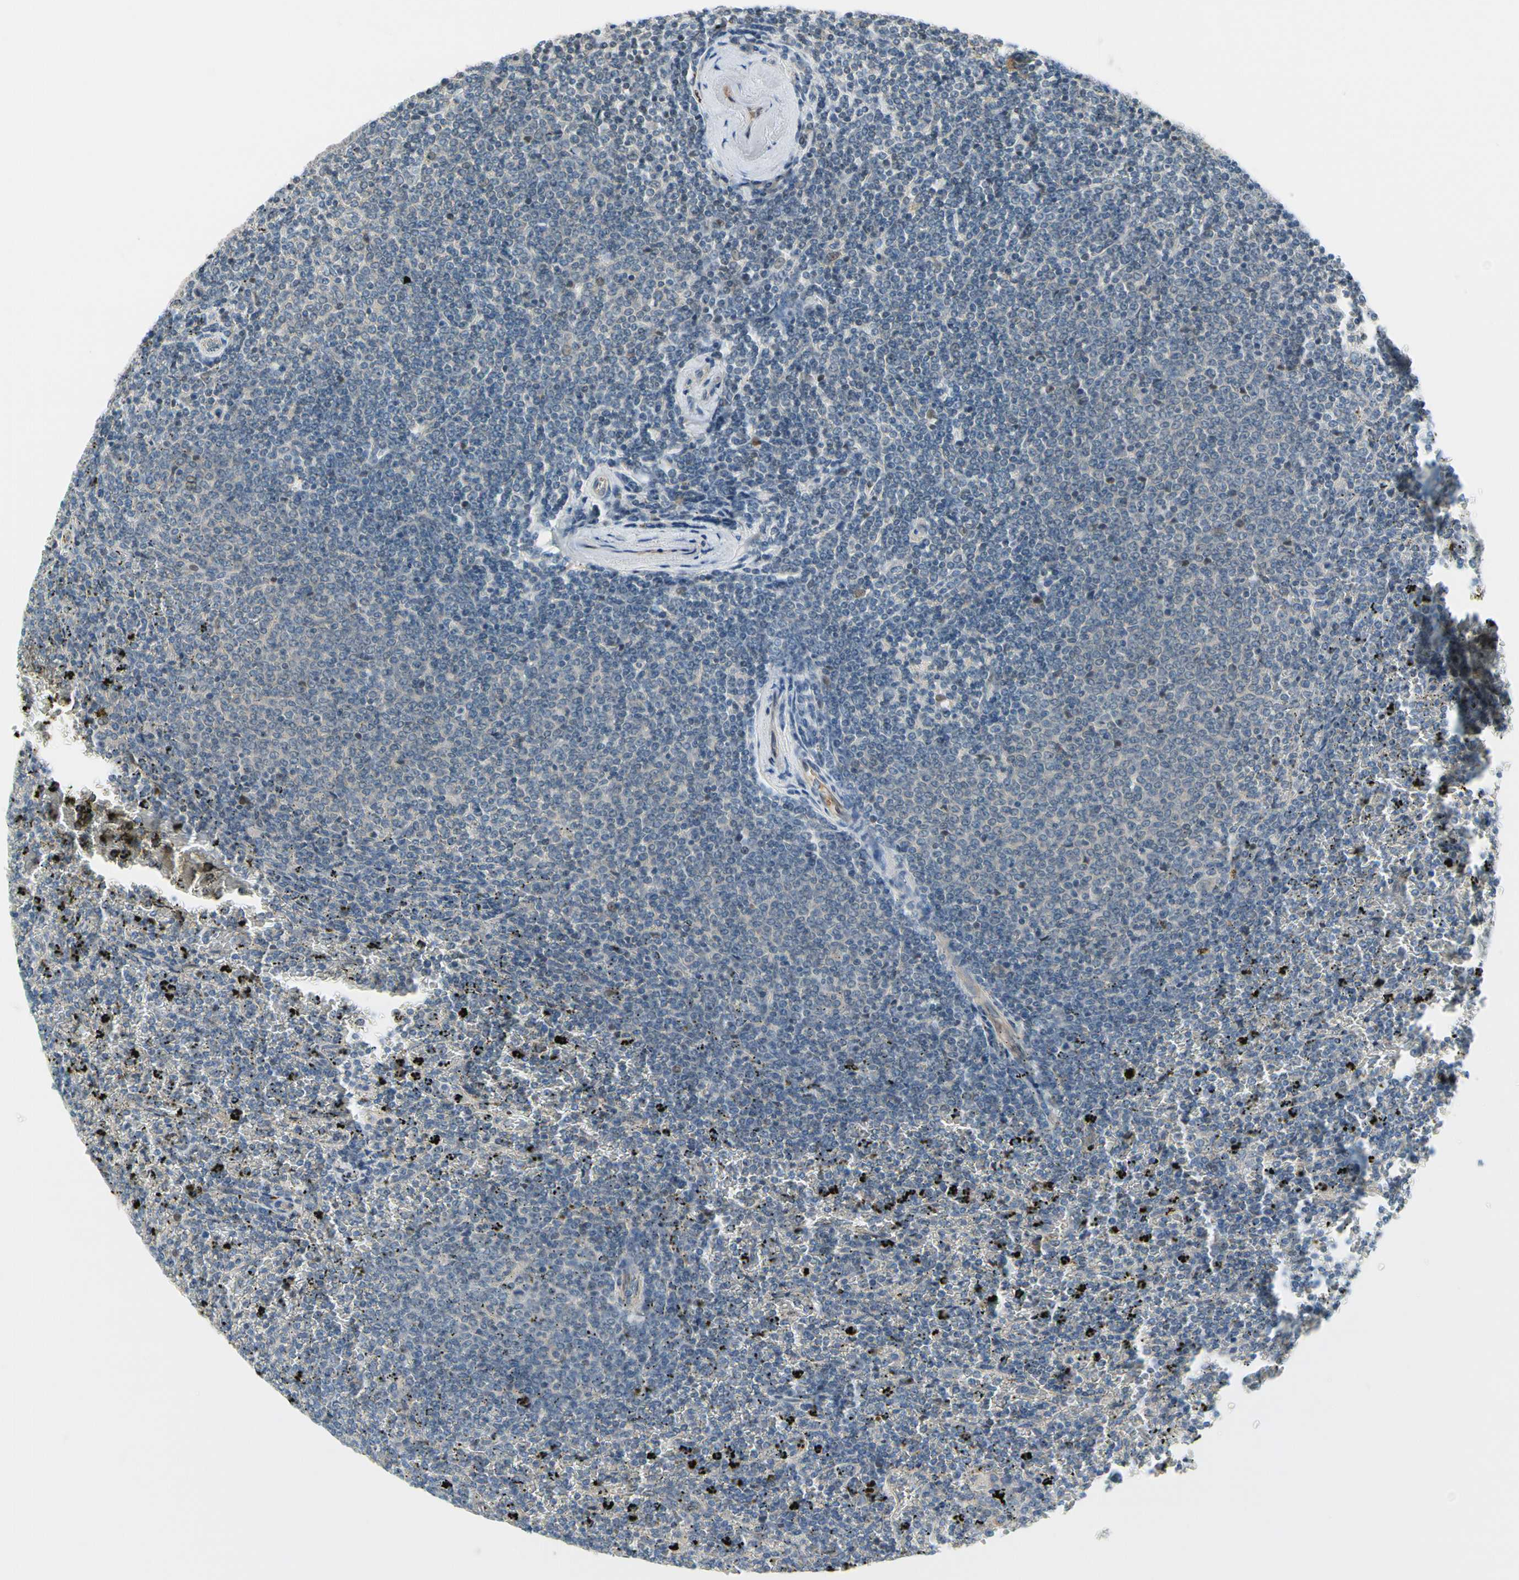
{"staining": {"intensity": "negative", "quantity": "none", "location": "none"}, "tissue": "lymphoma", "cell_type": "Tumor cells", "image_type": "cancer", "snomed": [{"axis": "morphology", "description": "Malignant lymphoma, non-Hodgkin's type, Low grade"}, {"axis": "topography", "description": "Spleen"}], "caption": "High power microscopy histopathology image of an IHC image of low-grade malignant lymphoma, non-Hodgkin's type, revealing no significant positivity in tumor cells. (IHC, brightfield microscopy, high magnification).", "gene": "CFAP36", "patient": {"sex": "female", "age": 77}}